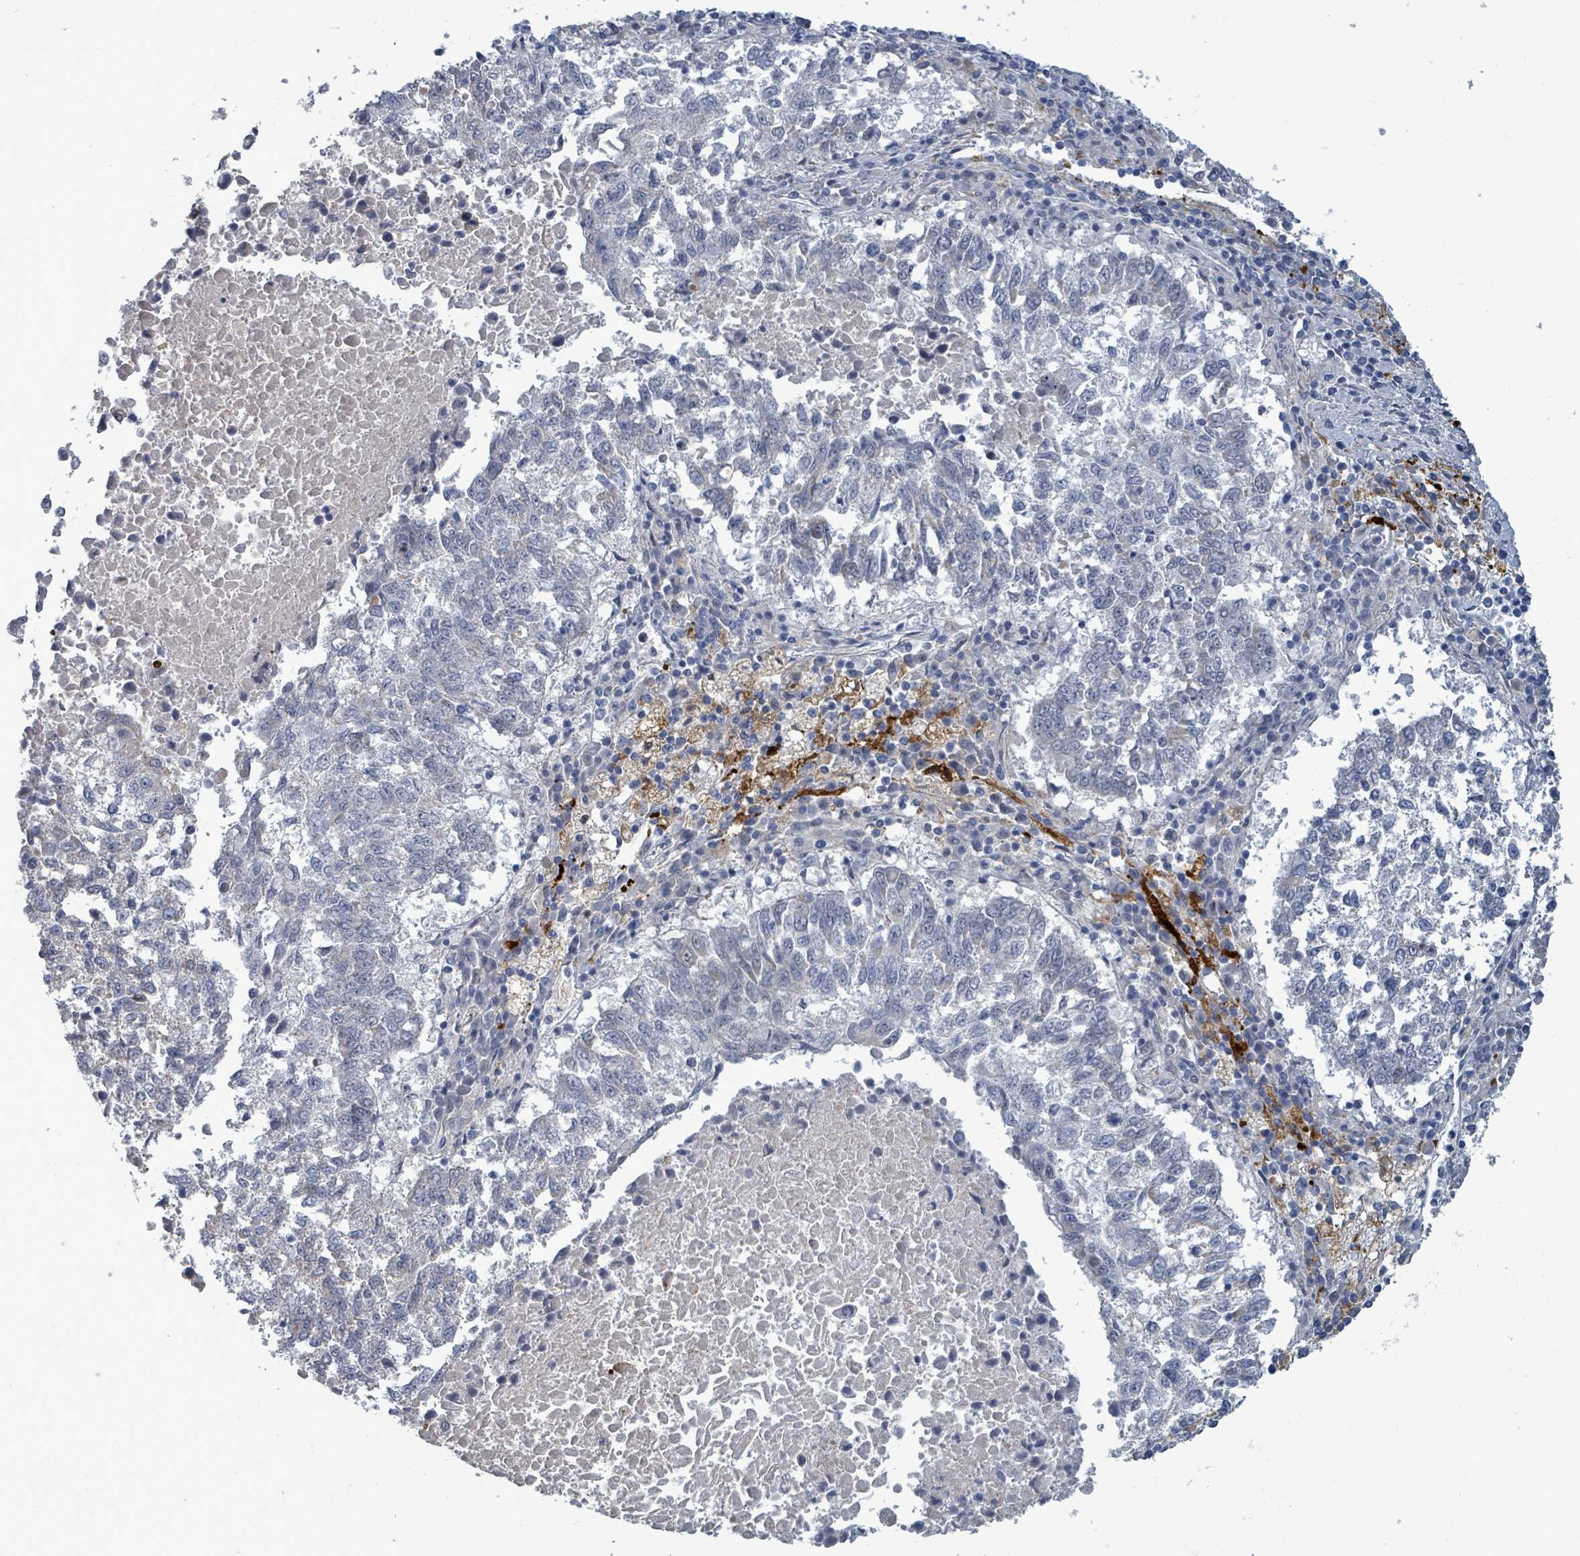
{"staining": {"intensity": "negative", "quantity": "none", "location": "none"}, "tissue": "lung cancer", "cell_type": "Tumor cells", "image_type": "cancer", "snomed": [{"axis": "morphology", "description": "Squamous cell carcinoma, NOS"}, {"axis": "topography", "description": "Lung"}], "caption": "Immunohistochemical staining of human lung squamous cell carcinoma displays no significant expression in tumor cells. The staining was performed using DAB (3,3'-diaminobenzidine) to visualize the protein expression in brown, while the nuclei were stained in blue with hematoxylin (Magnification: 20x).", "gene": "TRDMT1", "patient": {"sex": "male", "age": 73}}